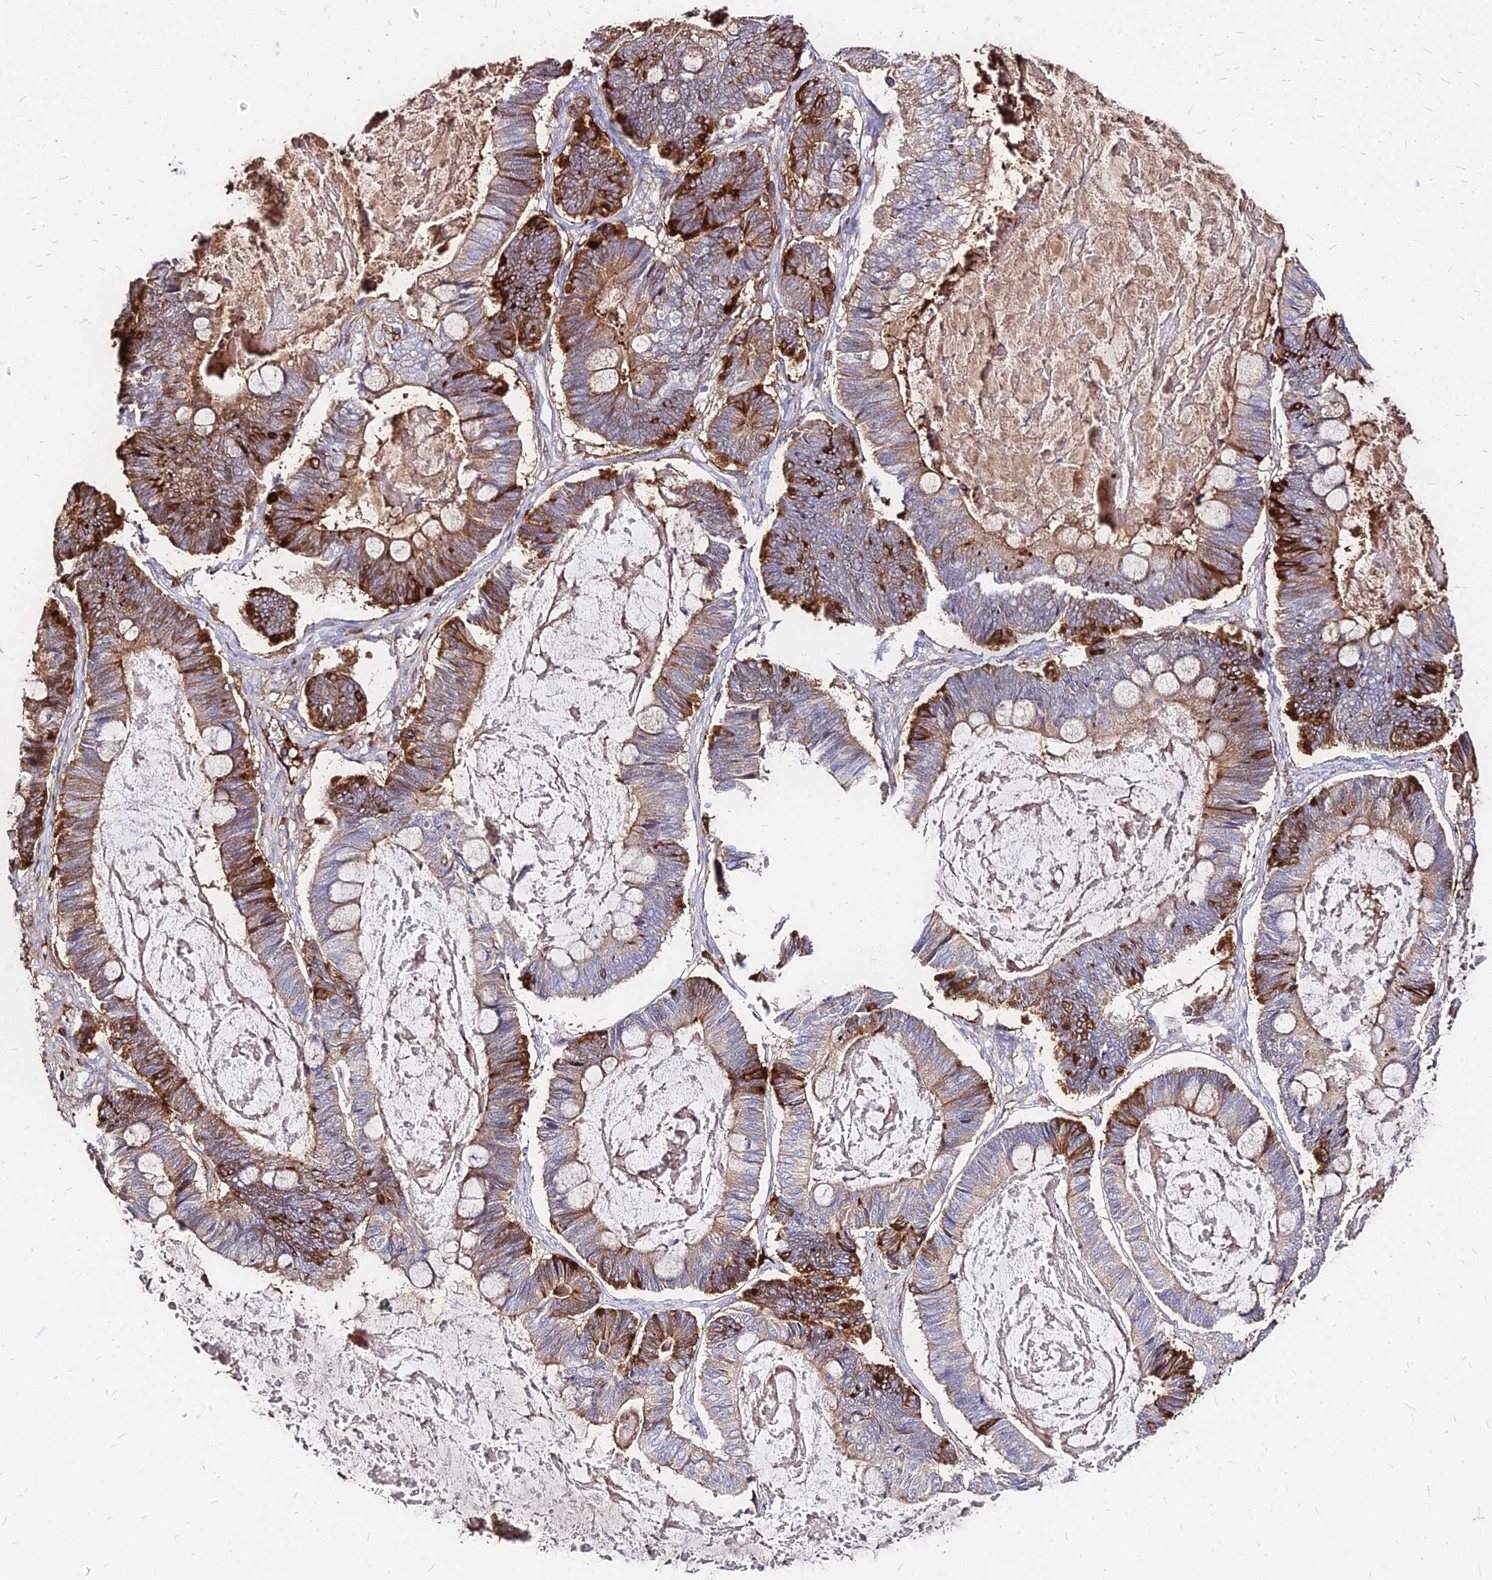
{"staining": {"intensity": "strong", "quantity": "25%-75%", "location": "cytoplasmic/membranous"}, "tissue": "ovarian cancer", "cell_type": "Tumor cells", "image_type": "cancer", "snomed": [{"axis": "morphology", "description": "Cystadenocarcinoma, mucinous, NOS"}, {"axis": "topography", "description": "Ovary"}], "caption": "Approximately 25%-75% of tumor cells in human ovarian mucinous cystadenocarcinoma show strong cytoplasmic/membranous protein expression as visualized by brown immunohistochemical staining.", "gene": "ACSM6", "patient": {"sex": "female", "age": 61}}